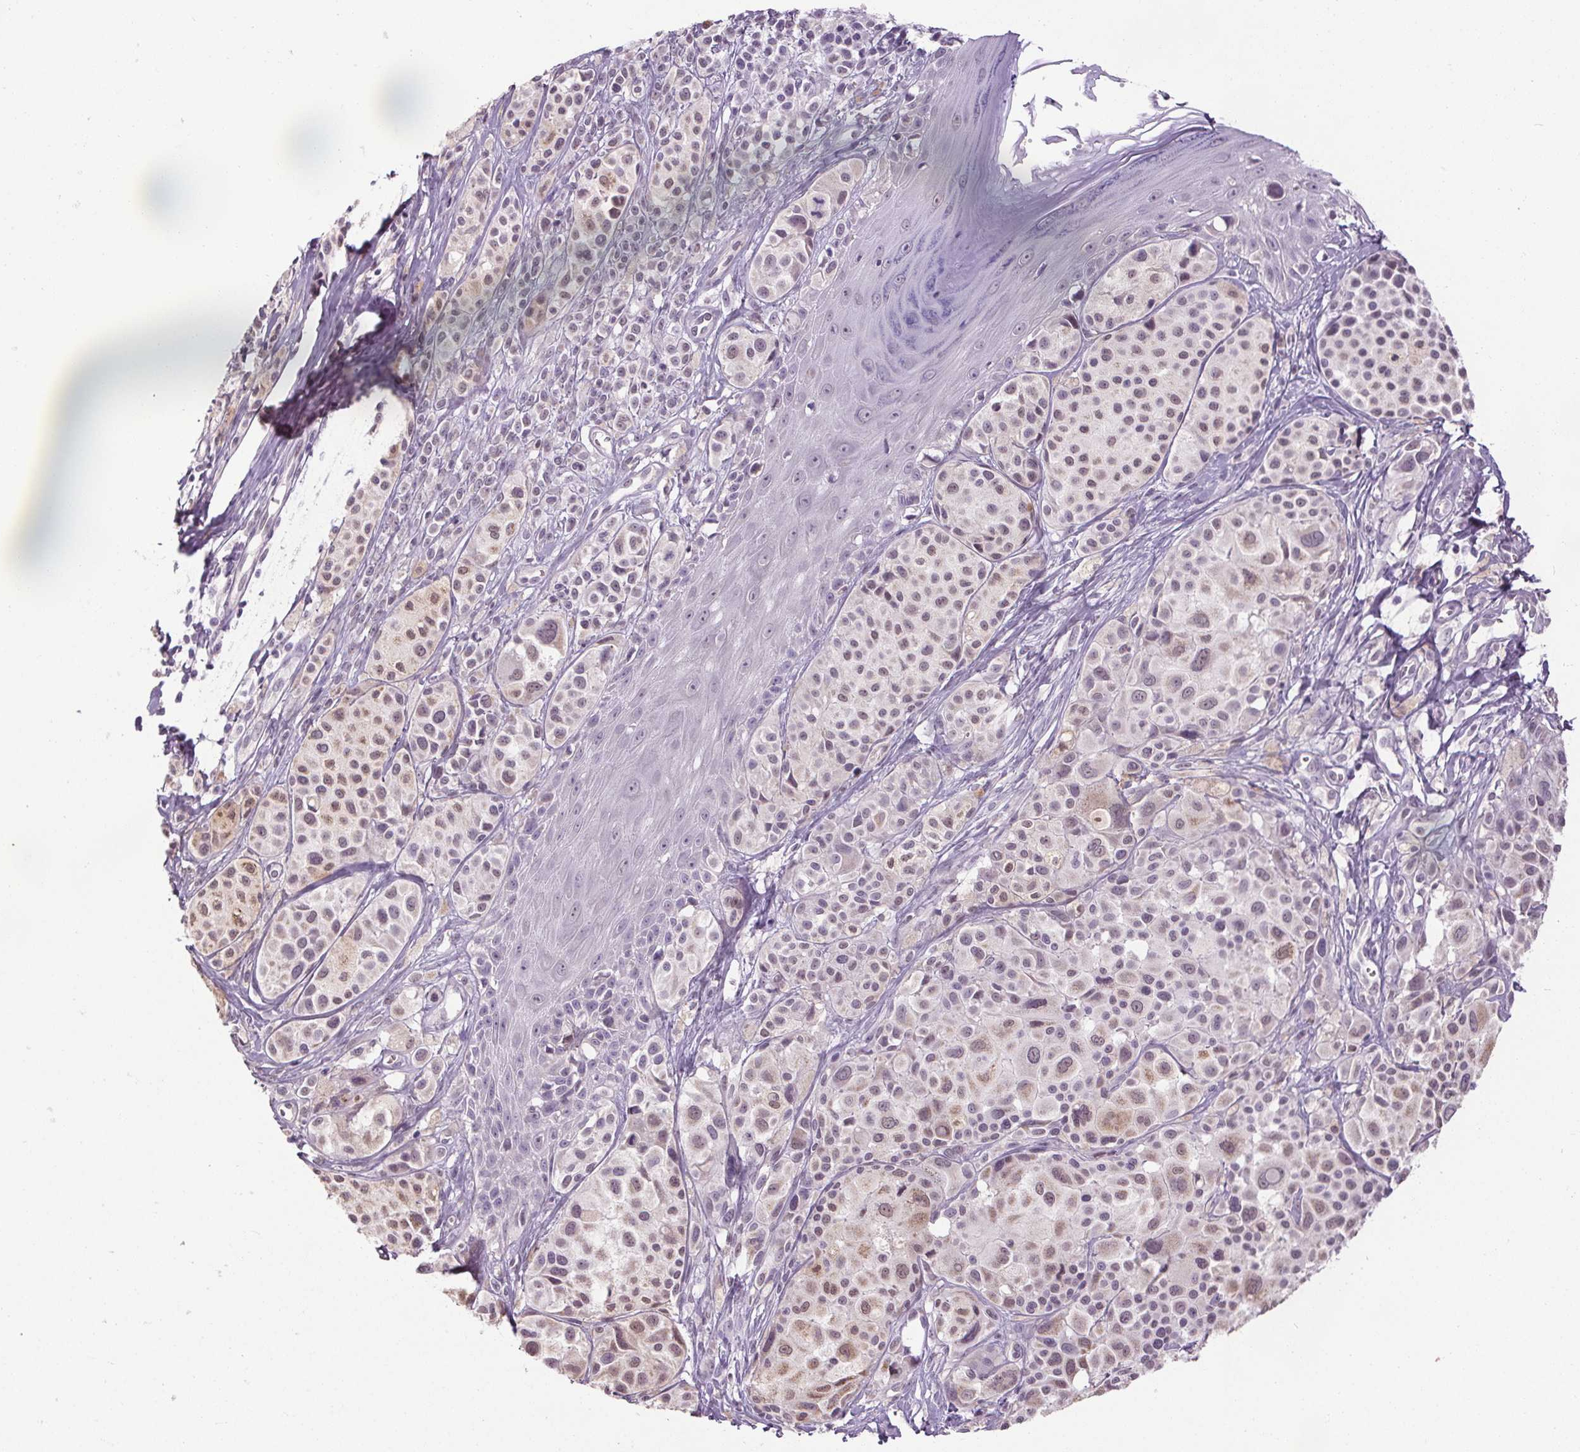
{"staining": {"intensity": "weak", "quantity": "<25%", "location": "cytoplasmic/membranous,nuclear"}, "tissue": "melanoma", "cell_type": "Tumor cells", "image_type": "cancer", "snomed": [{"axis": "morphology", "description": "Malignant melanoma, NOS"}, {"axis": "topography", "description": "Skin"}], "caption": "This photomicrograph is of melanoma stained with immunohistochemistry (IHC) to label a protein in brown with the nuclei are counter-stained blue. There is no staining in tumor cells.", "gene": "SLC2A9", "patient": {"sex": "male", "age": 77}}